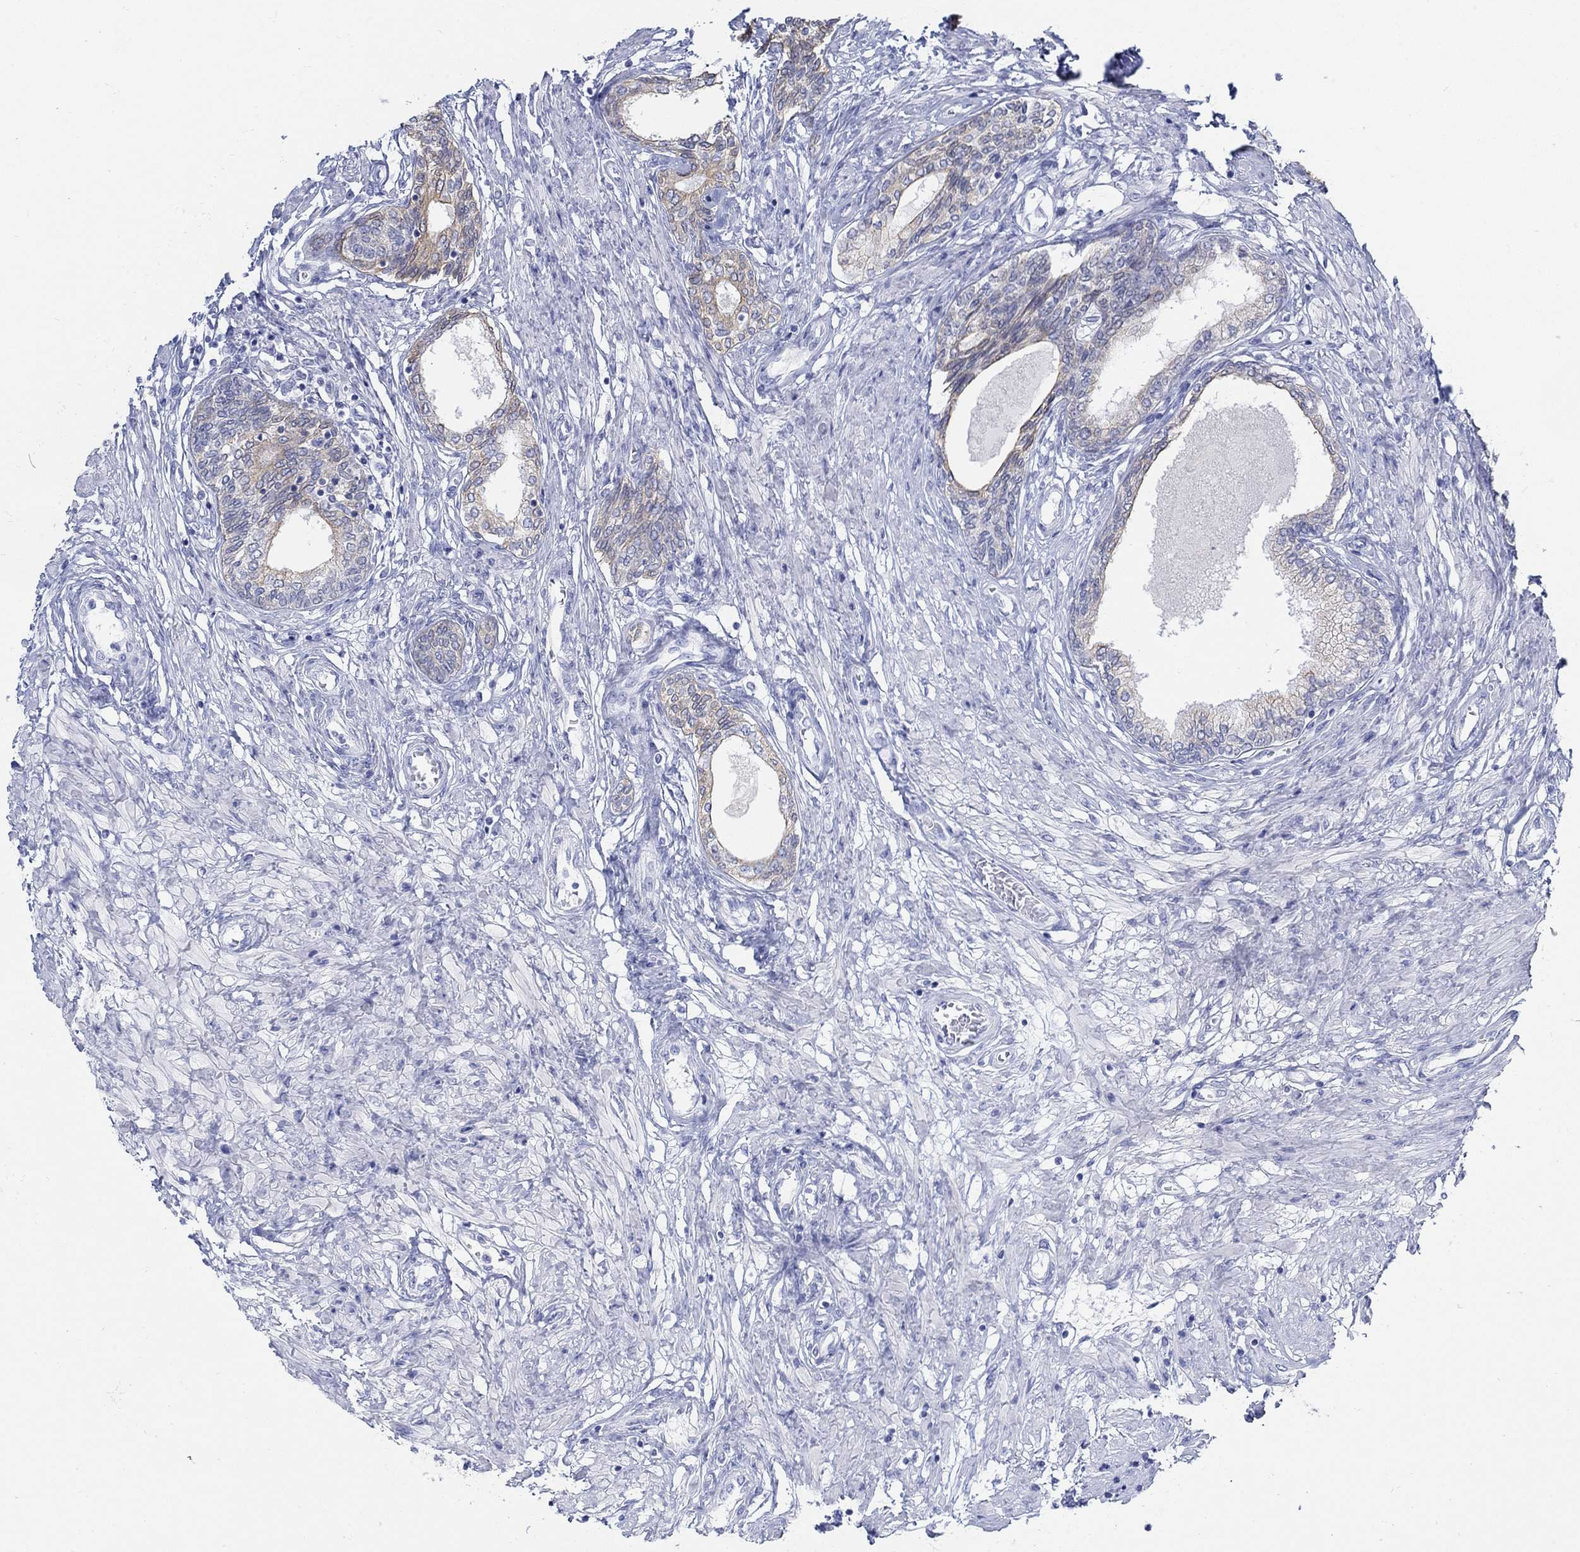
{"staining": {"intensity": "moderate", "quantity": "<25%", "location": "cytoplasmic/membranous"}, "tissue": "prostate cancer", "cell_type": "Tumor cells", "image_type": "cancer", "snomed": [{"axis": "morphology", "description": "Adenocarcinoma, Low grade"}, {"axis": "topography", "description": "Prostate and seminal vesicle, NOS"}], "caption": "Immunohistochemistry (DAB) staining of human adenocarcinoma (low-grade) (prostate) displays moderate cytoplasmic/membranous protein positivity in approximately <25% of tumor cells.", "gene": "AK8", "patient": {"sex": "male", "age": 61}}